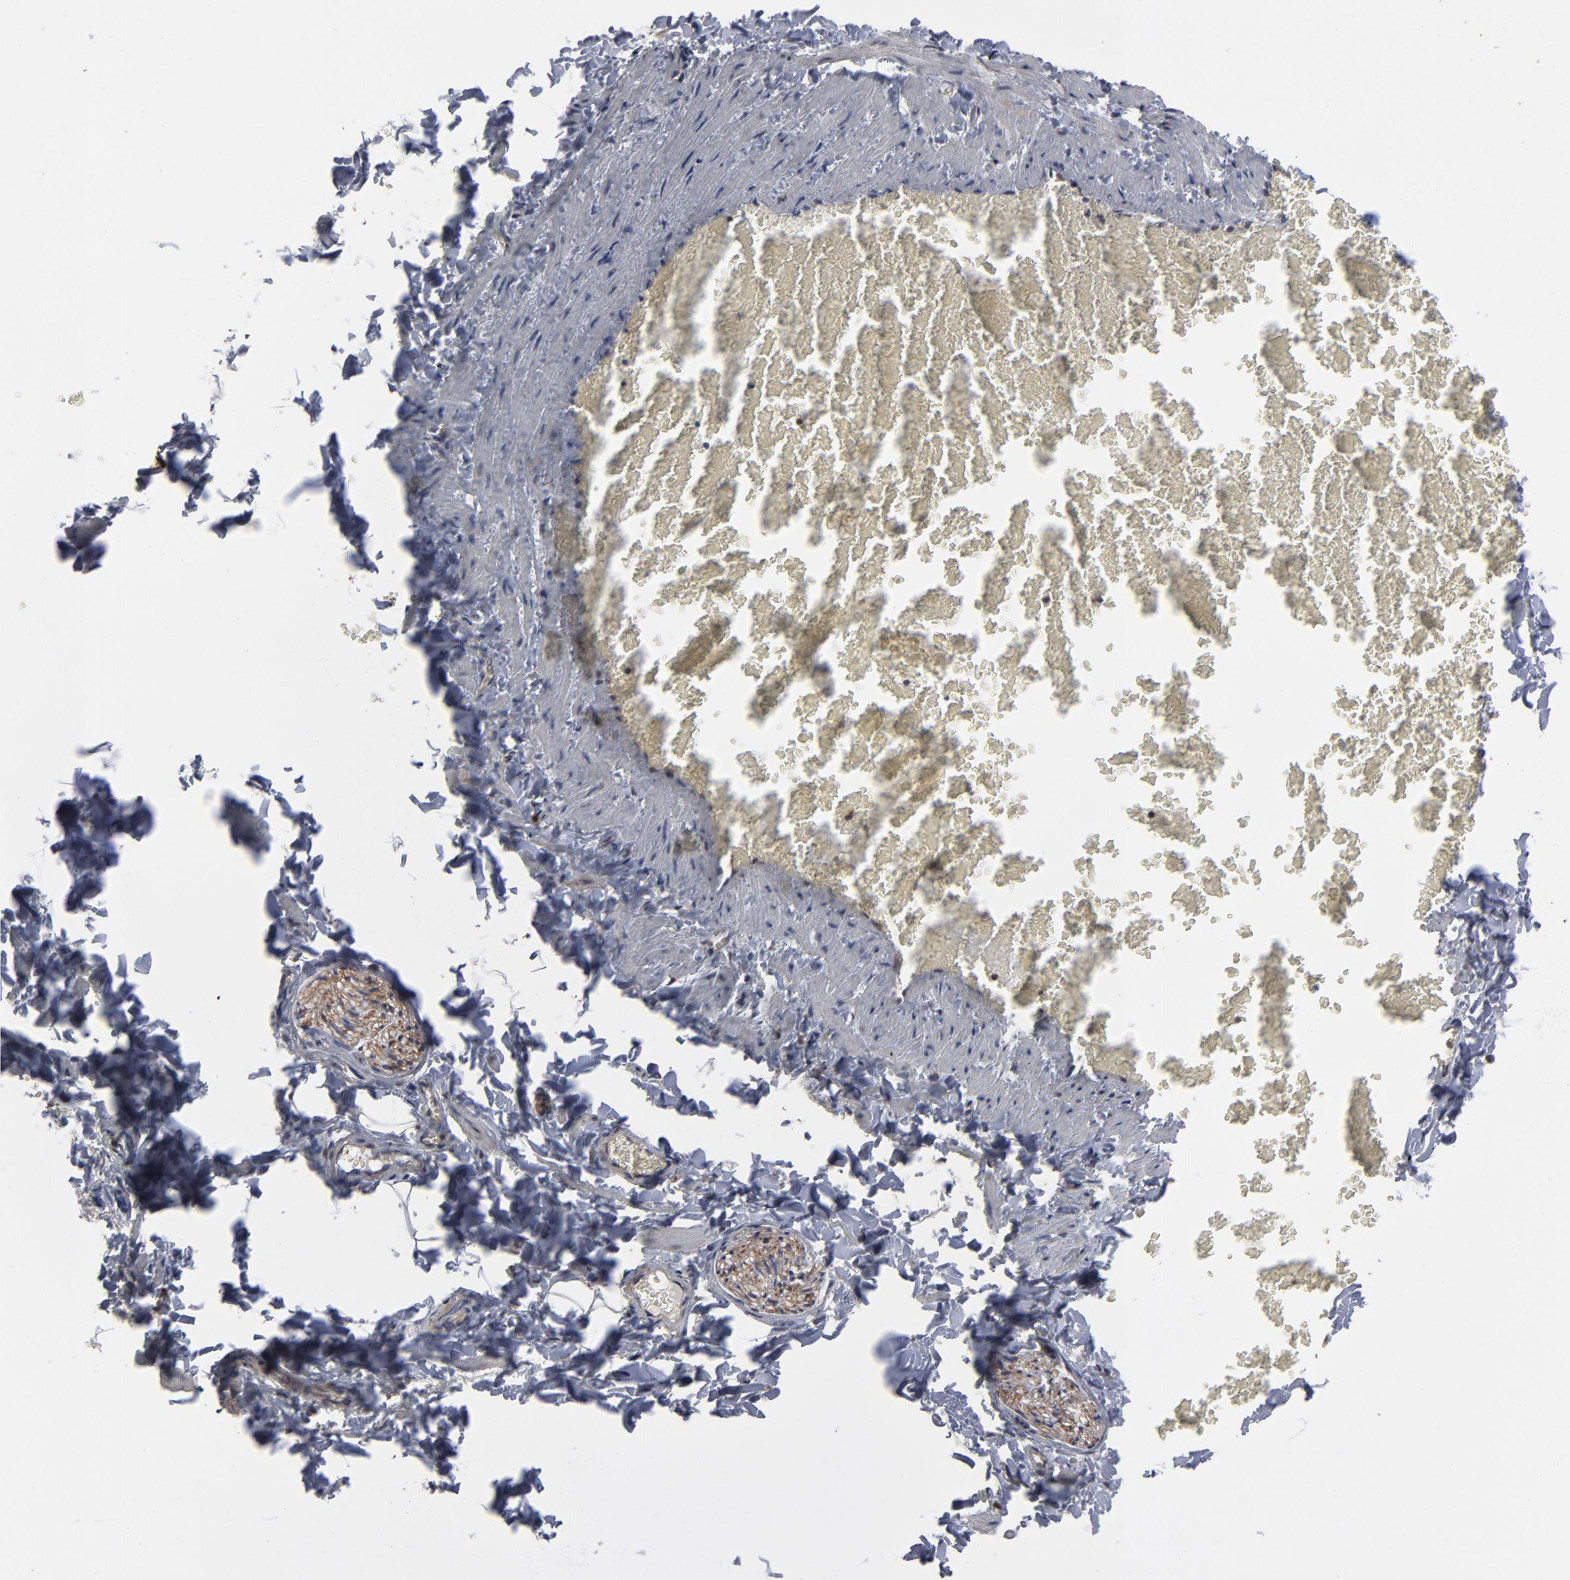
{"staining": {"intensity": "weak", "quantity": "25%-75%", "location": "nuclear"}, "tissue": "adipose tissue", "cell_type": "Adipocytes", "image_type": "normal", "snomed": [{"axis": "morphology", "description": "Normal tissue, NOS"}, {"axis": "topography", "description": "Vascular tissue"}], "caption": "Adipose tissue stained for a protein (brown) exhibits weak nuclear positive expression in about 25%-75% of adipocytes.", "gene": "MAP2K1", "patient": {"sex": "male", "age": 41}}